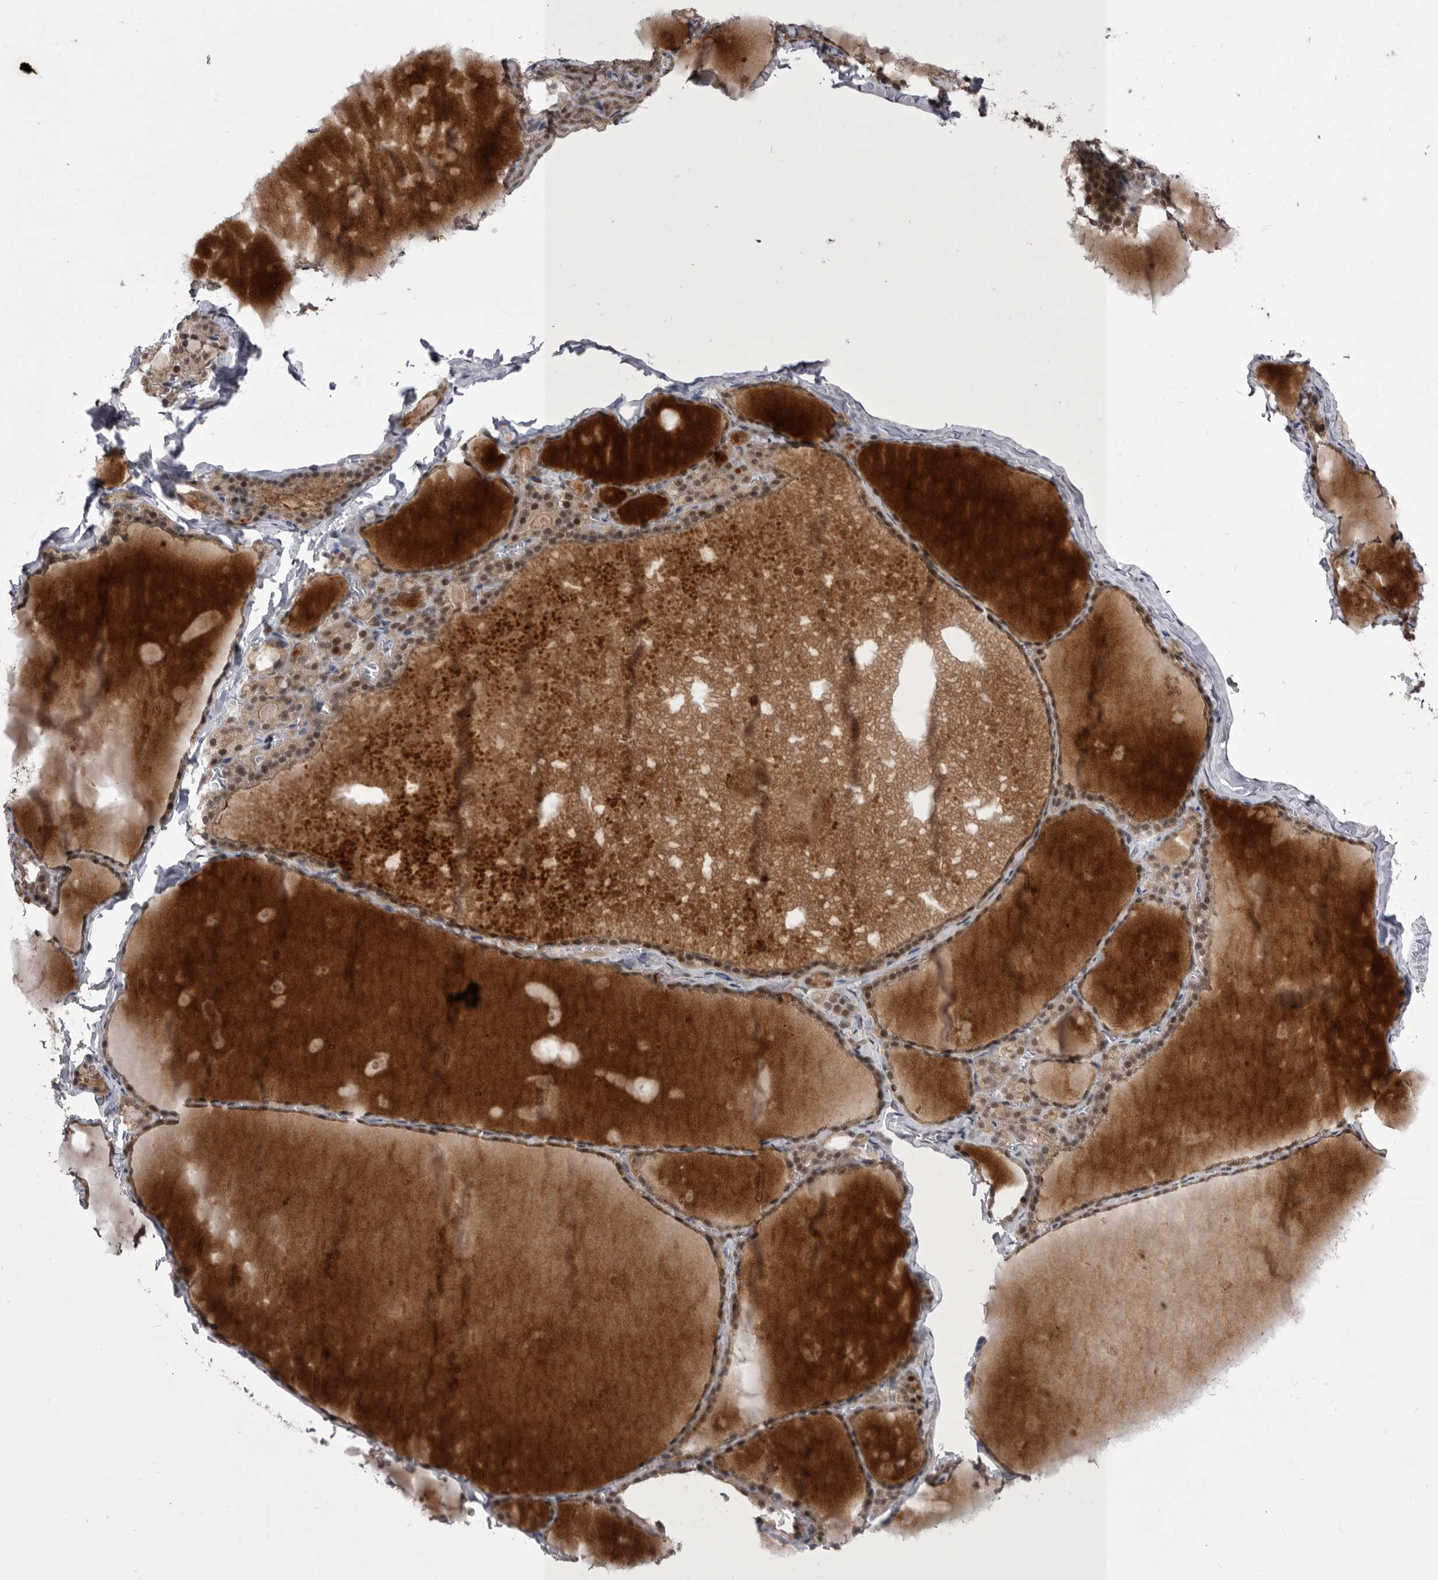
{"staining": {"intensity": "moderate", "quantity": ">75%", "location": "cytoplasmic/membranous,nuclear"}, "tissue": "thyroid gland", "cell_type": "Glandular cells", "image_type": "normal", "snomed": [{"axis": "morphology", "description": "Normal tissue, NOS"}, {"axis": "topography", "description": "Thyroid gland"}], "caption": "Immunohistochemistry (IHC) staining of normal thyroid gland, which shows medium levels of moderate cytoplasmic/membranous,nuclear expression in approximately >75% of glandular cells indicating moderate cytoplasmic/membranous,nuclear protein positivity. The staining was performed using DAB (3,3'-diaminobenzidine) (brown) for protein detection and nuclei were counterstained in hematoxylin (blue).", "gene": "PRPF3", "patient": {"sex": "male", "age": 56}}